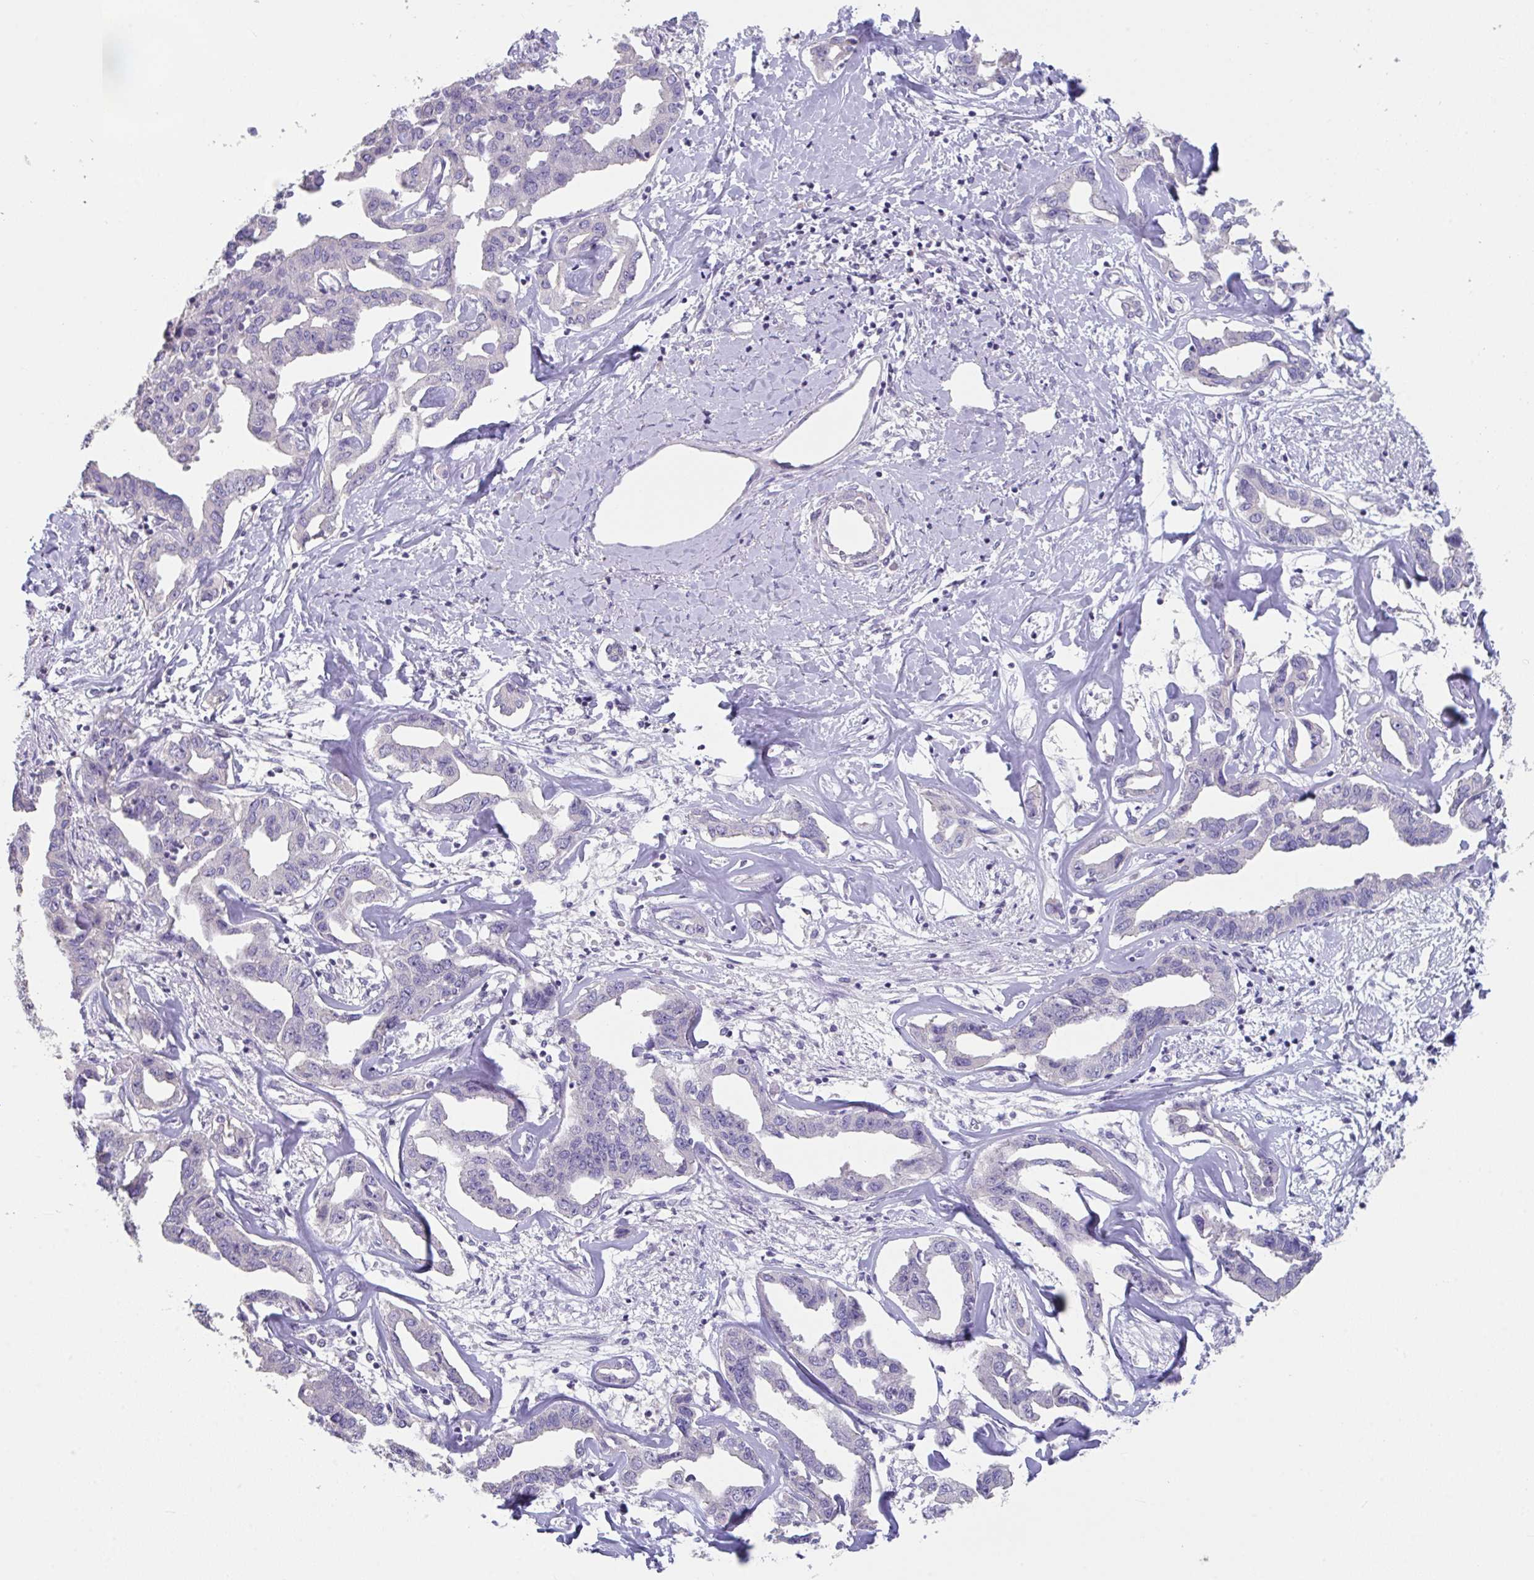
{"staining": {"intensity": "negative", "quantity": "none", "location": "none"}, "tissue": "liver cancer", "cell_type": "Tumor cells", "image_type": "cancer", "snomed": [{"axis": "morphology", "description": "Cholangiocarcinoma"}, {"axis": "topography", "description": "Liver"}], "caption": "Protein analysis of cholangiocarcinoma (liver) displays no significant staining in tumor cells. Nuclei are stained in blue.", "gene": "SLC44A4", "patient": {"sex": "male", "age": 59}}